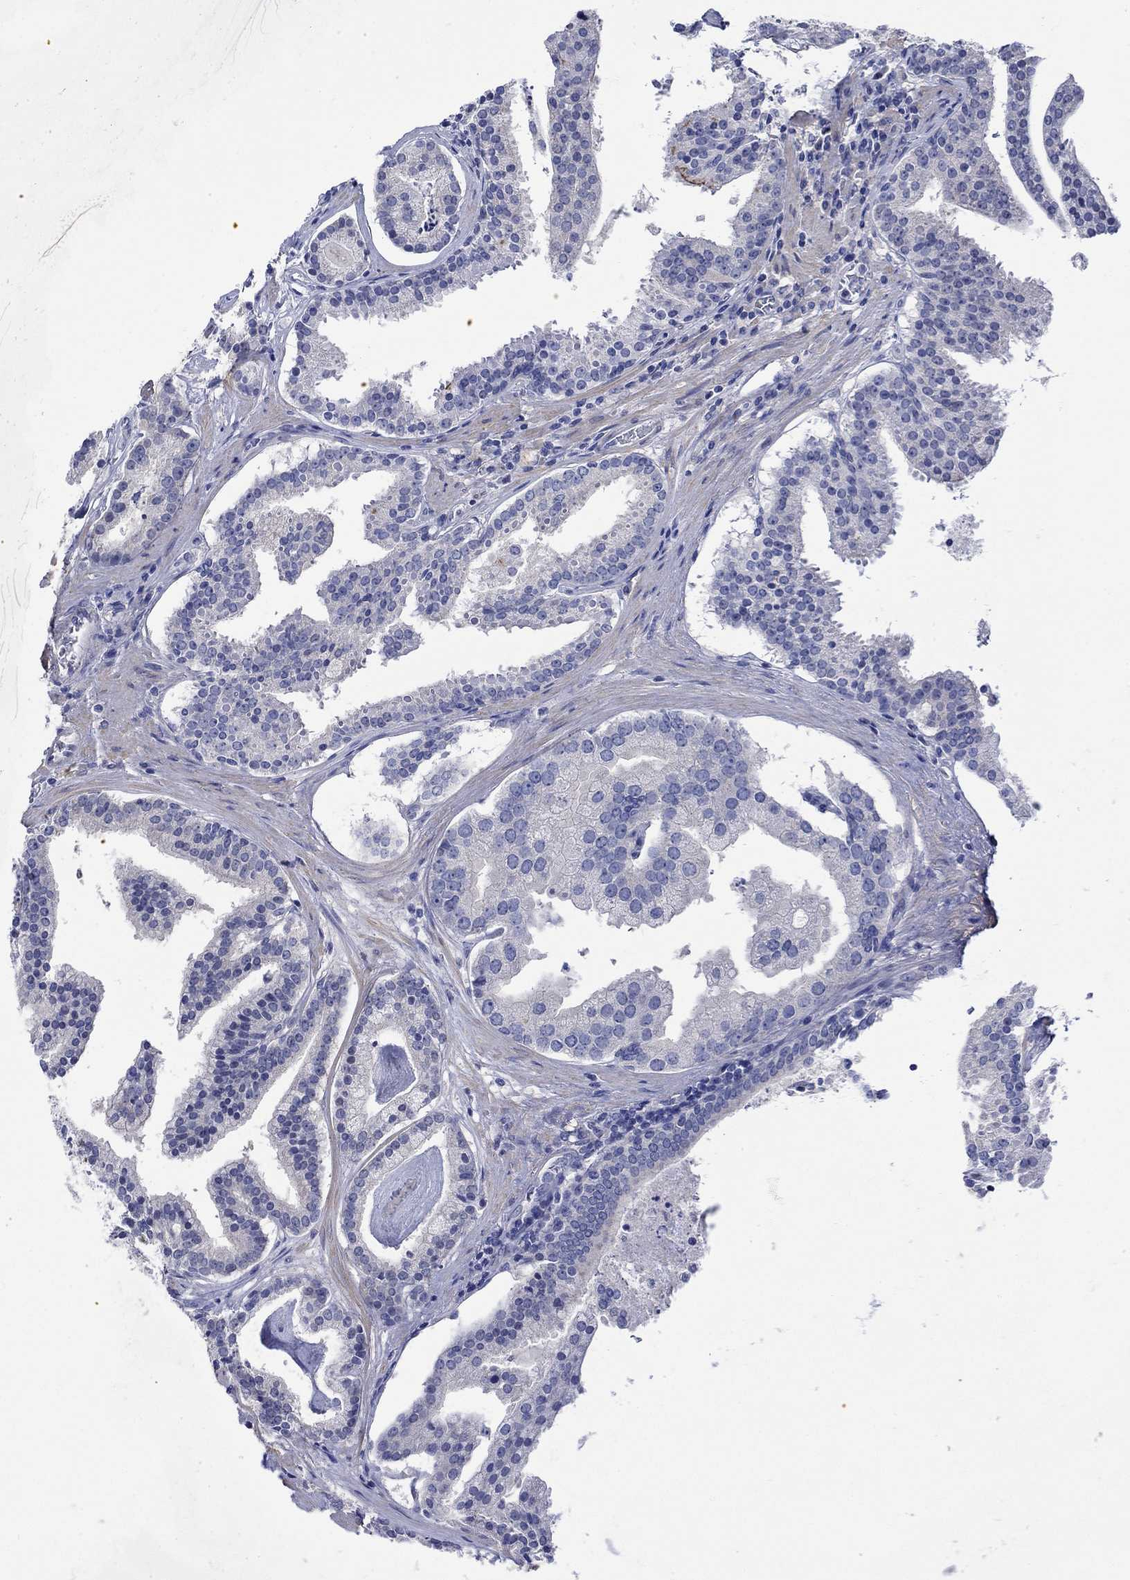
{"staining": {"intensity": "negative", "quantity": "none", "location": "none"}, "tissue": "prostate cancer", "cell_type": "Tumor cells", "image_type": "cancer", "snomed": [{"axis": "morphology", "description": "Adenocarcinoma, NOS"}, {"axis": "topography", "description": "Prostate and seminal vesicle, NOS"}, {"axis": "topography", "description": "Prostate"}], "caption": "IHC histopathology image of neoplastic tissue: prostate cancer (adenocarcinoma) stained with DAB exhibits no significant protein expression in tumor cells. Brightfield microscopy of immunohistochemistry (IHC) stained with DAB (brown) and hematoxylin (blue), captured at high magnification.", "gene": "MSI1", "patient": {"sex": "male", "age": 44}}